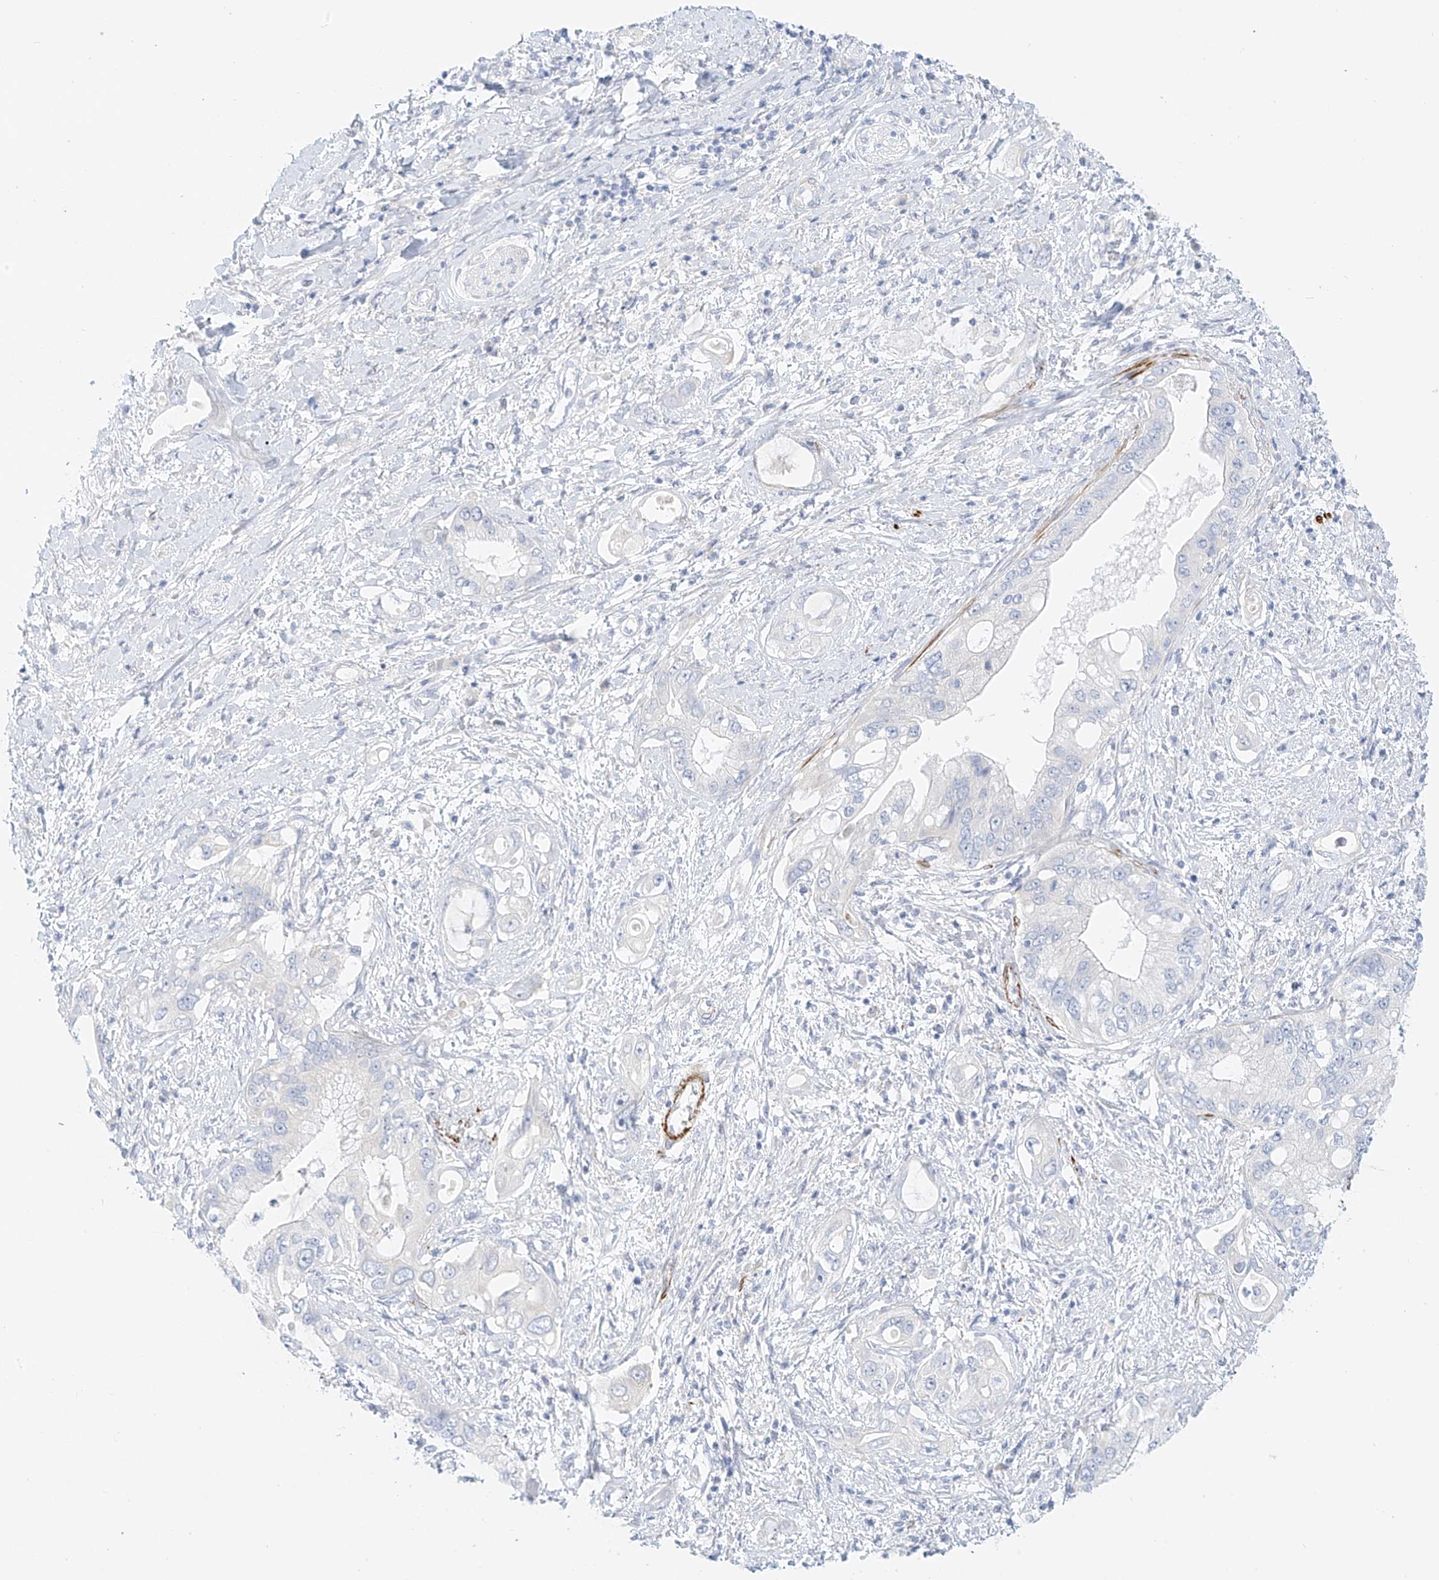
{"staining": {"intensity": "negative", "quantity": "none", "location": "none"}, "tissue": "pancreatic cancer", "cell_type": "Tumor cells", "image_type": "cancer", "snomed": [{"axis": "morphology", "description": "Inflammation, NOS"}, {"axis": "morphology", "description": "Adenocarcinoma, NOS"}, {"axis": "topography", "description": "Pancreas"}], "caption": "This is an immunohistochemistry micrograph of adenocarcinoma (pancreatic). There is no positivity in tumor cells.", "gene": "ST3GAL5", "patient": {"sex": "female", "age": 56}}